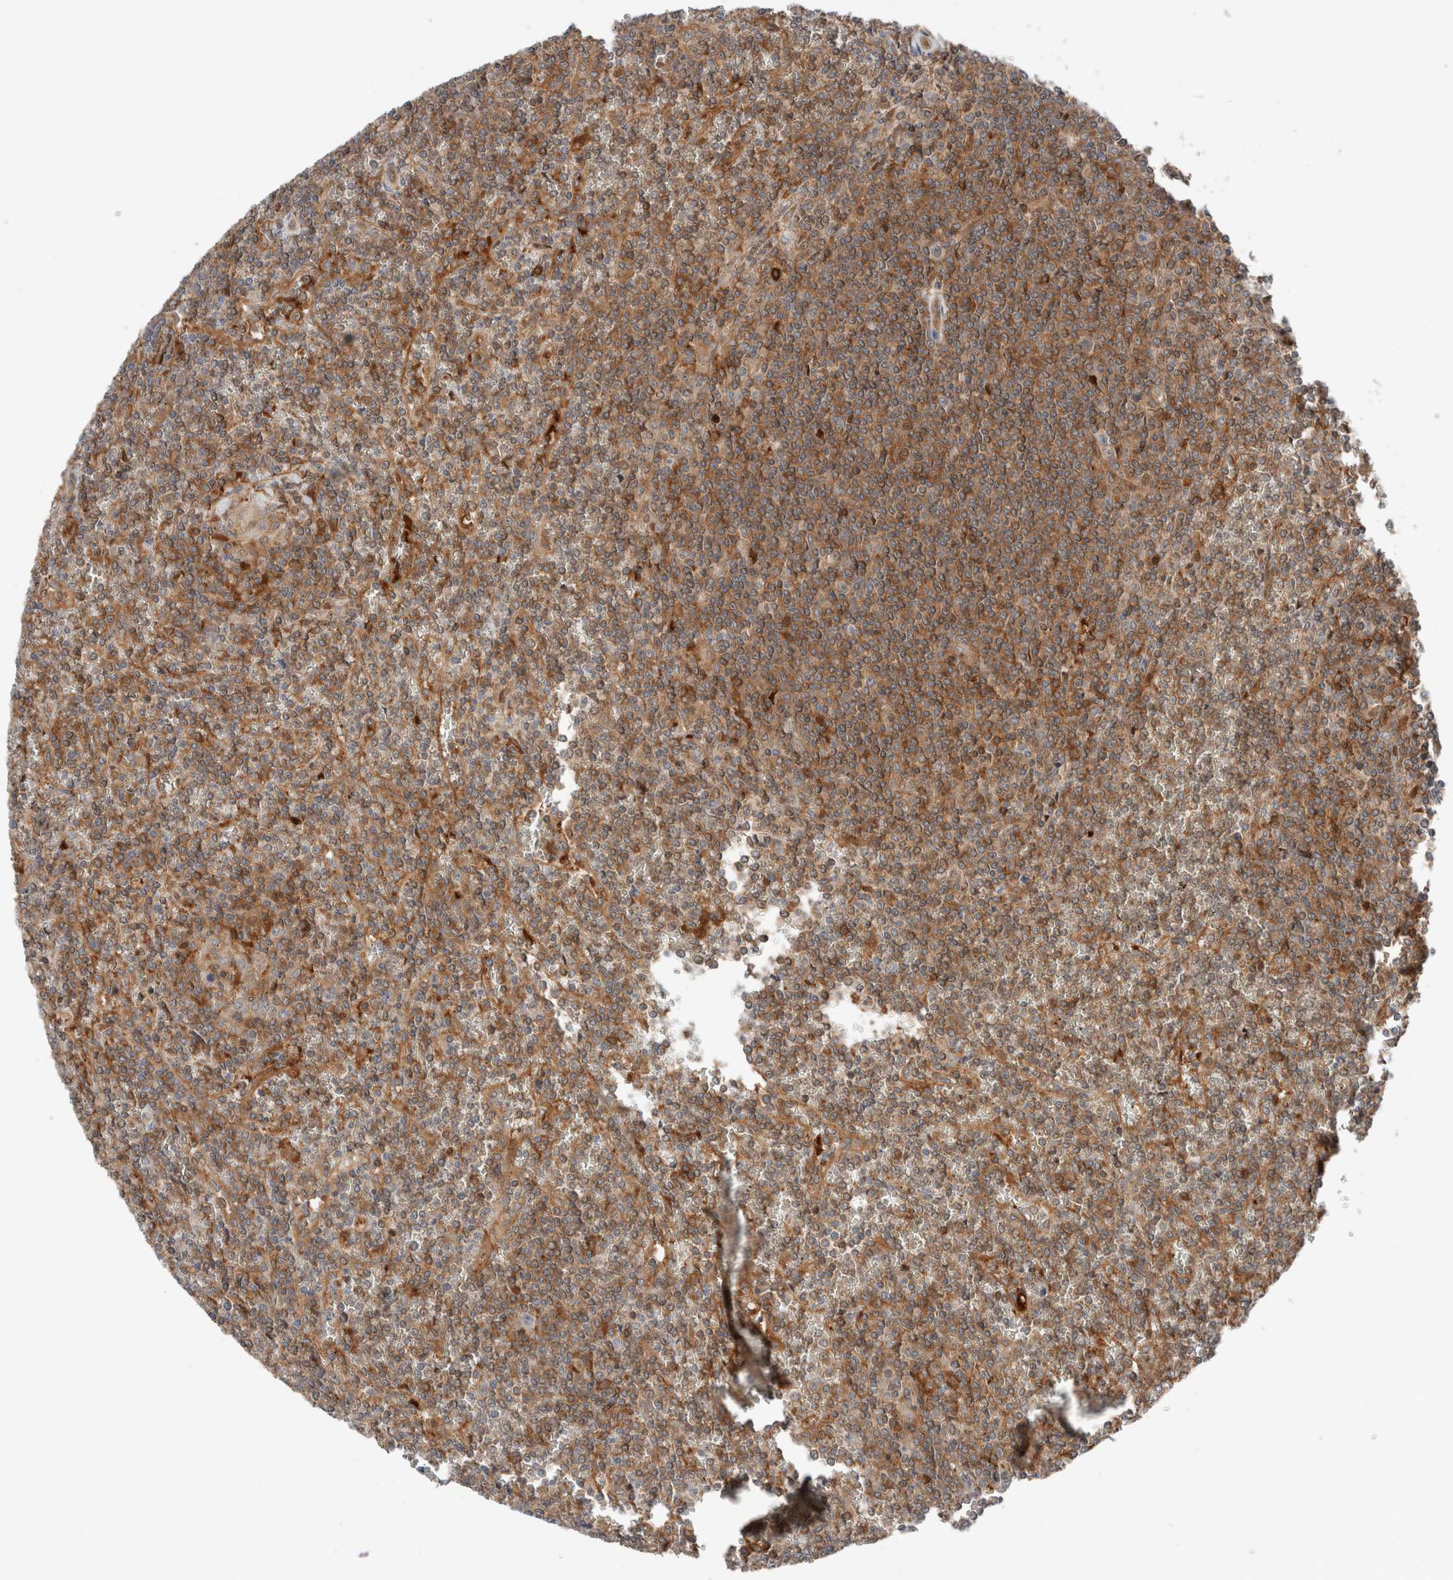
{"staining": {"intensity": "moderate", "quantity": ">75%", "location": "cytoplasmic/membranous"}, "tissue": "lymphoma", "cell_type": "Tumor cells", "image_type": "cancer", "snomed": [{"axis": "morphology", "description": "Malignant lymphoma, non-Hodgkin's type, Low grade"}, {"axis": "topography", "description": "Spleen"}], "caption": "Approximately >75% of tumor cells in malignant lymphoma, non-Hodgkin's type (low-grade) show moderate cytoplasmic/membranous protein positivity as visualized by brown immunohistochemical staining.", "gene": "XPNPEP1", "patient": {"sex": "female", "age": 19}}